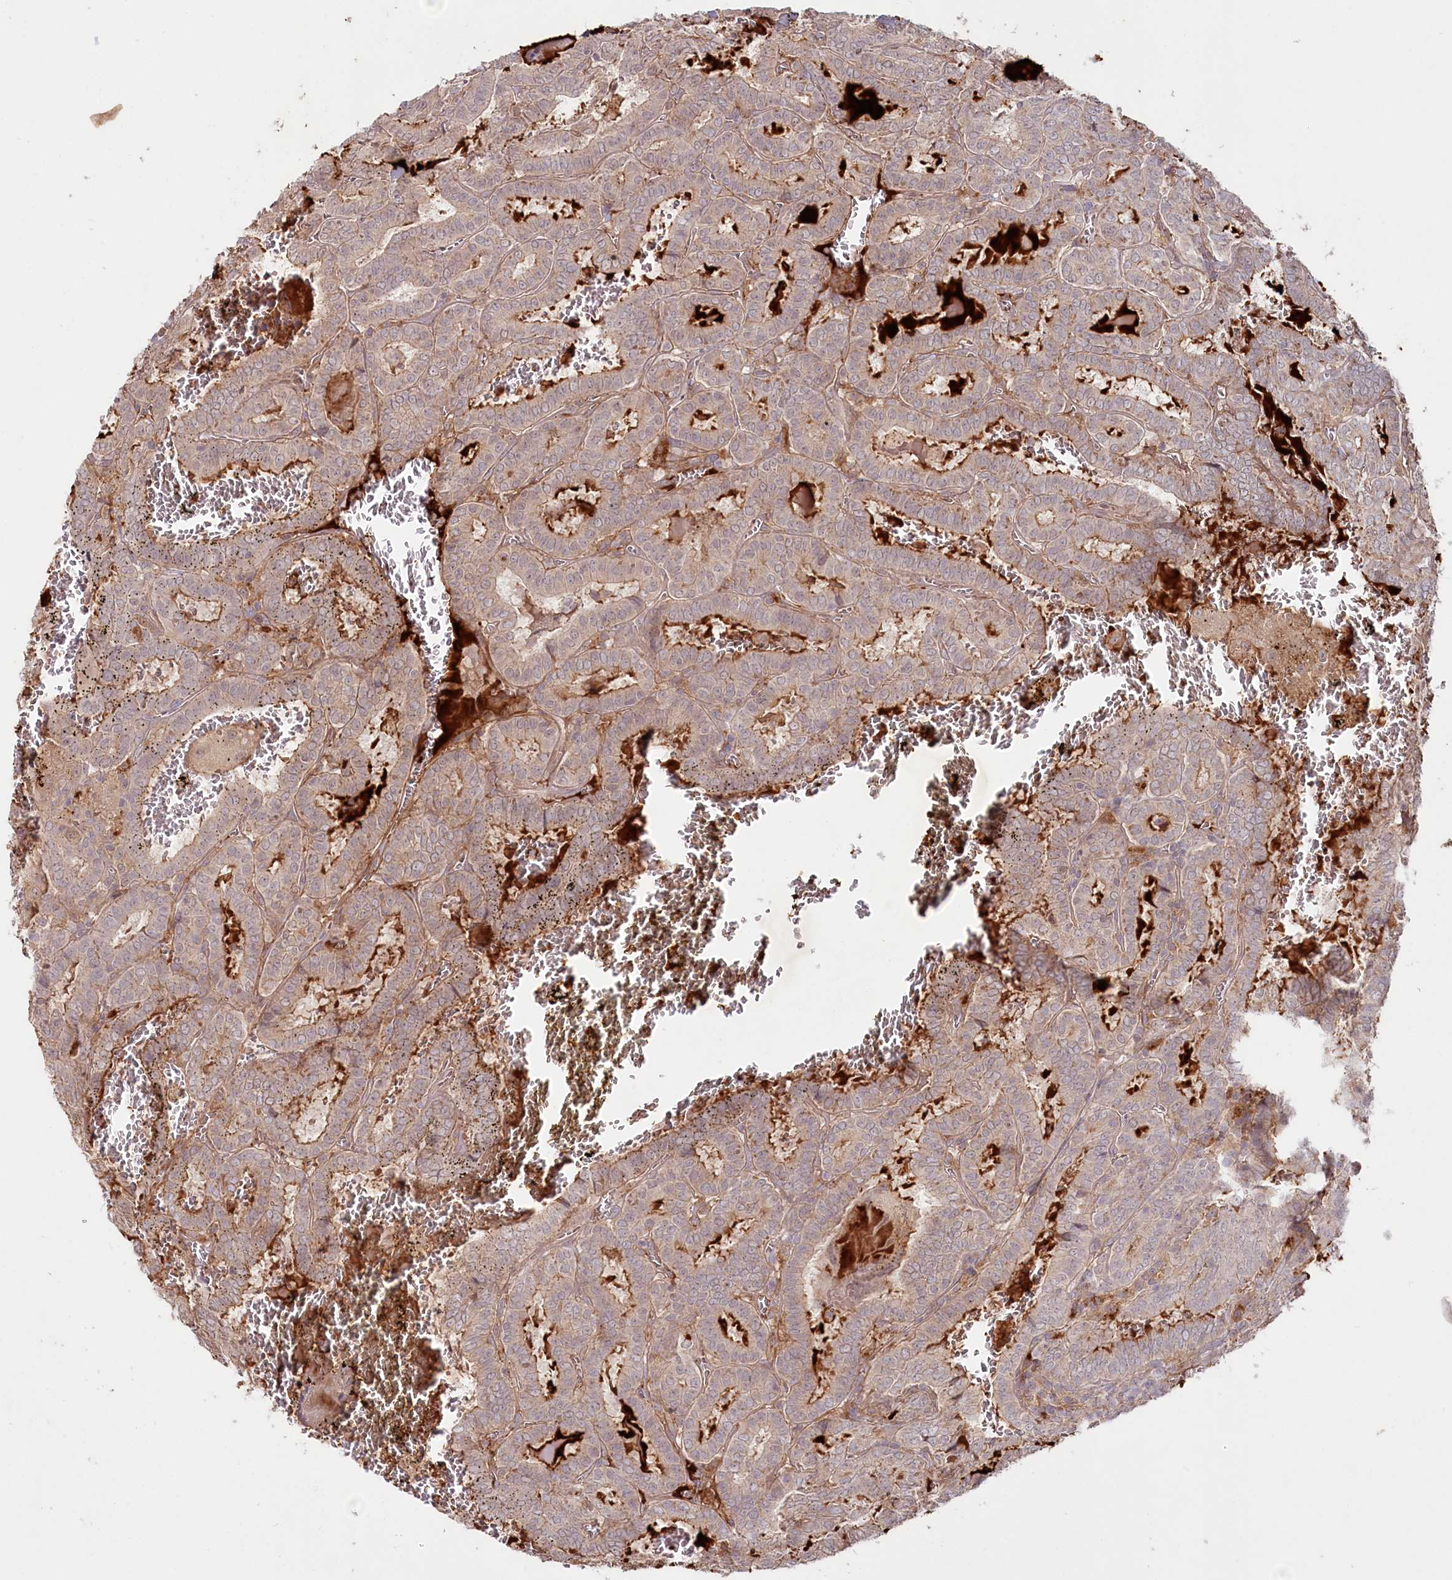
{"staining": {"intensity": "weak", "quantity": ">75%", "location": "cytoplasmic/membranous"}, "tissue": "thyroid cancer", "cell_type": "Tumor cells", "image_type": "cancer", "snomed": [{"axis": "morphology", "description": "Papillary adenocarcinoma, NOS"}, {"axis": "topography", "description": "Thyroid gland"}], "caption": "Papillary adenocarcinoma (thyroid) tissue demonstrates weak cytoplasmic/membranous staining in approximately >75% of tumor cells", "gene": "PSAPL1", "patient": {"sex": "female", "age": 72}}